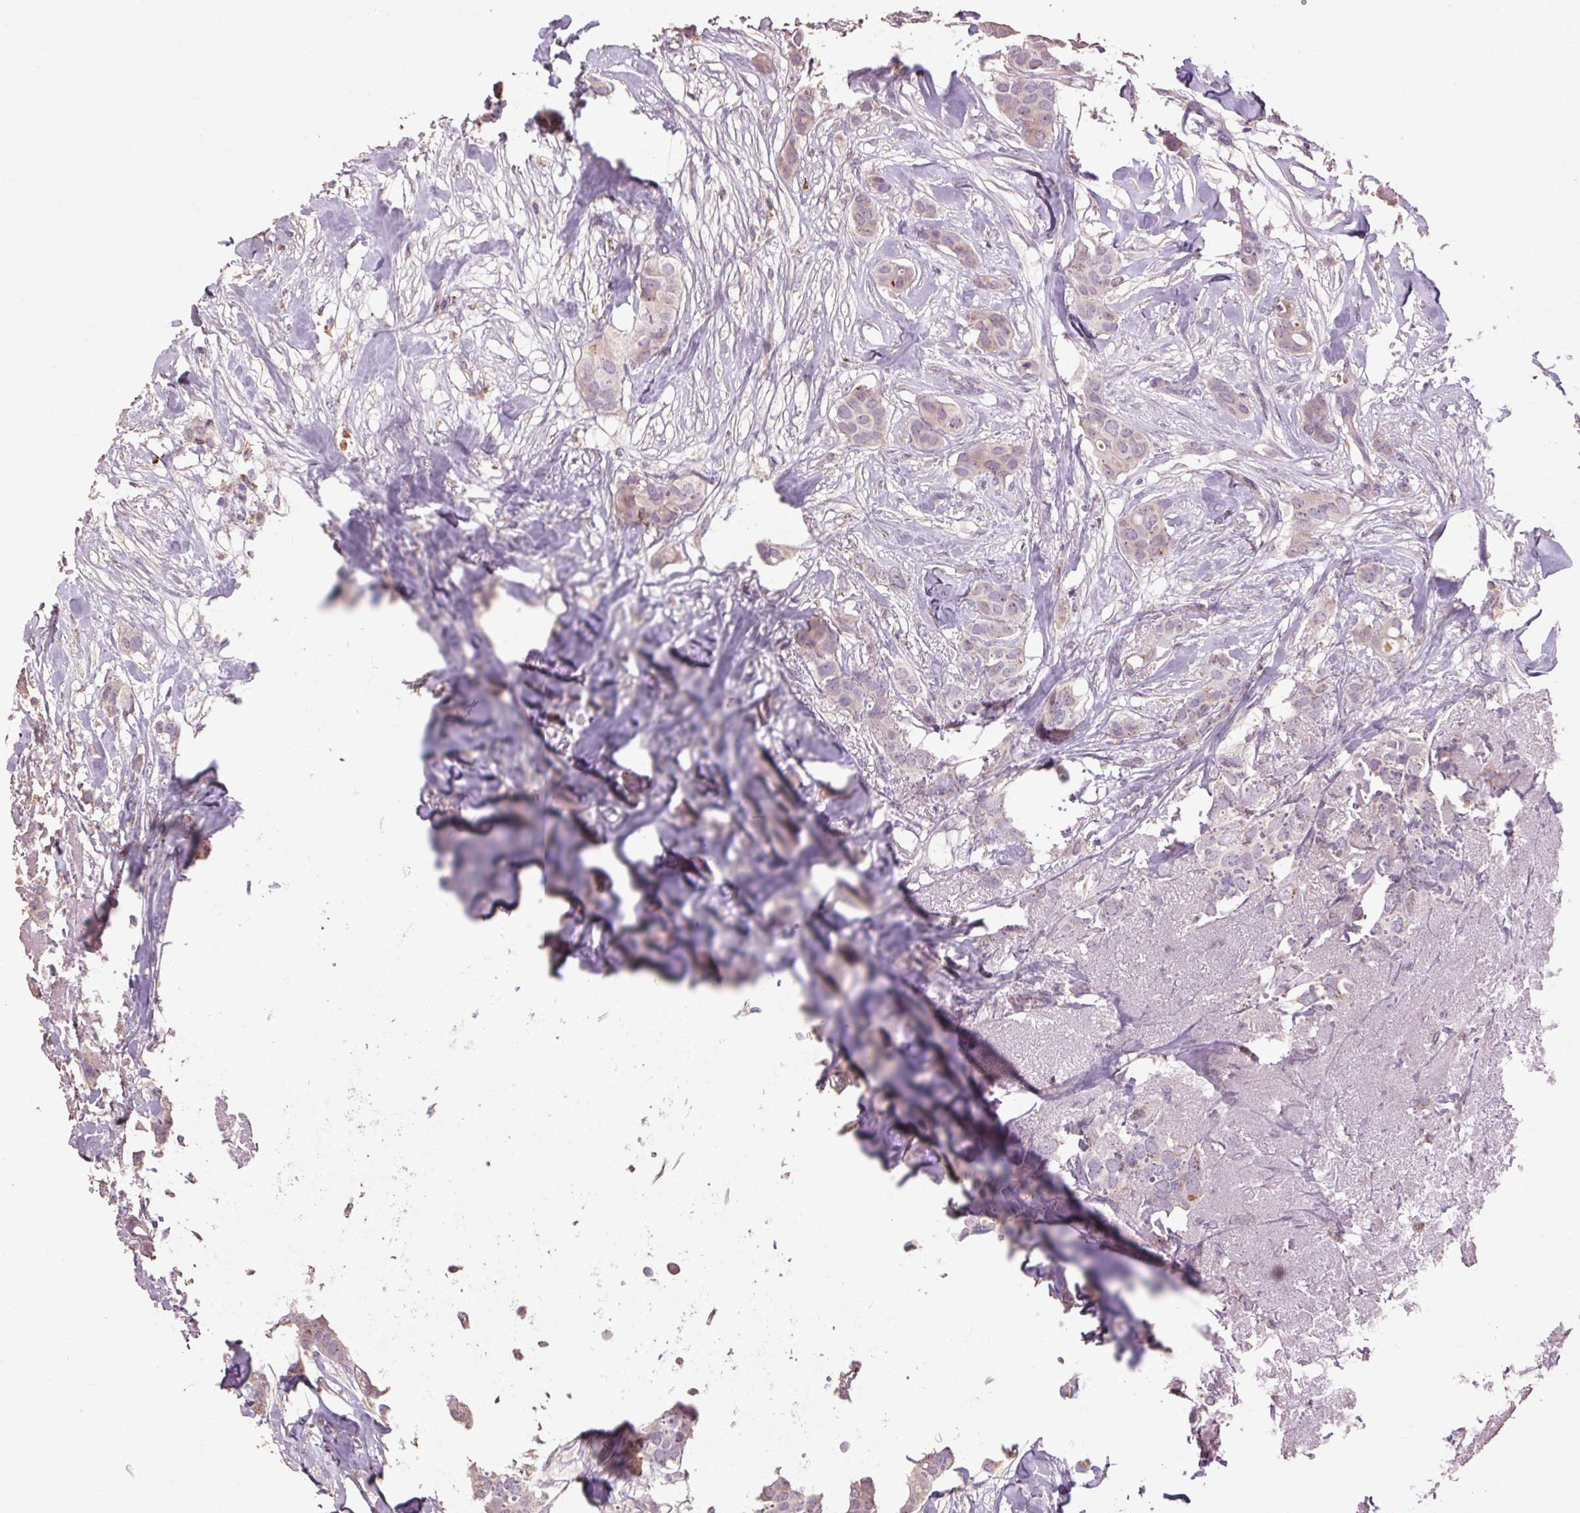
{"staining": {"intensity": "negative", "quantity": "none", "location": "none"}, "tissue": "breast cancer", "cell_type": "Tumor cells", "image_type": "cancer", "snomed": [{"axis": "morphology", "description": "Duct carcinoma"}, {"axis": "topography", "description": "Breast"}], "caption": "IHC photomicrograph of neoplastic tissue: breast cancer stained with DAB reveals no significant protein staining in tumor cells.", "gene": "FNDC7", "patient": {"sex": "female", "age": 62}}